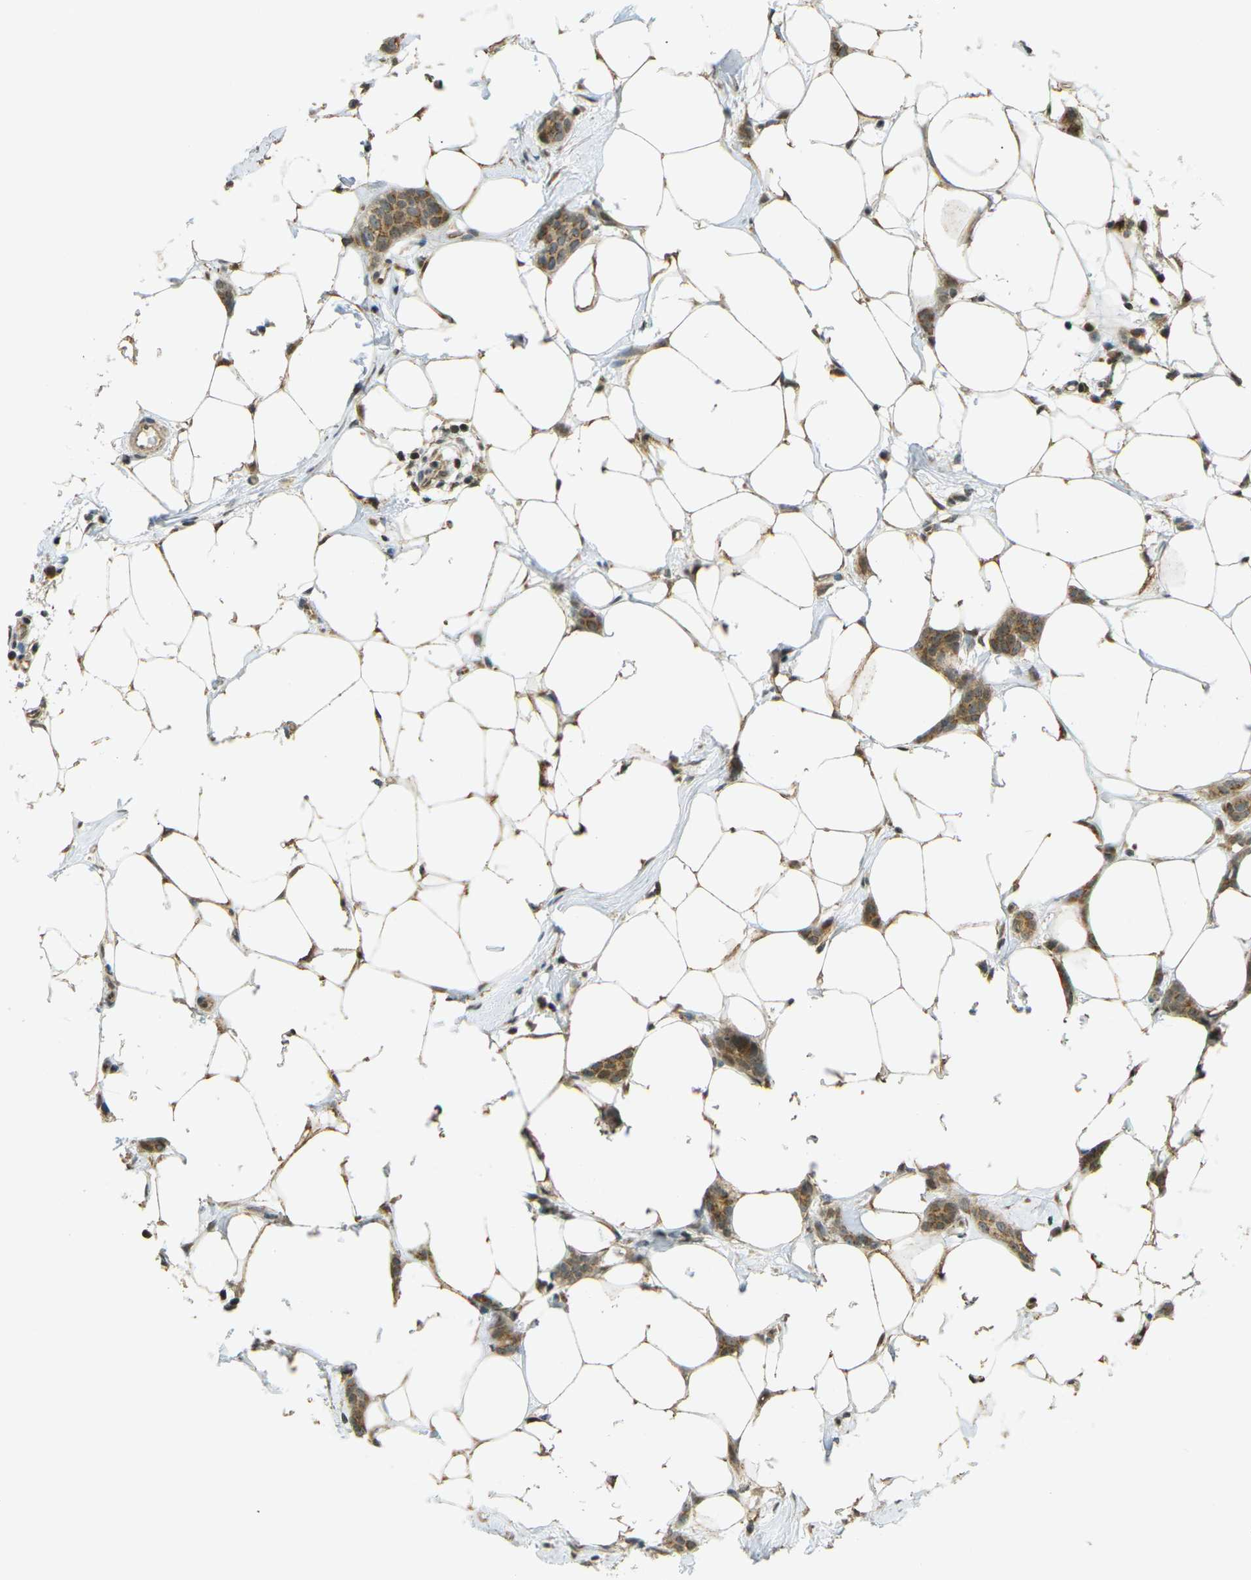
{"staining": {"intensity": "moderate", "quantity": ">75%", "location": "cytoplasmic/membranous"}, "tissue": "breast cancer", "cell_type": "Tumor cells", "image_type": "cancer", "snomed": [{"axis": "morphology", "description": "Lobular carcinoma"}, {"axis": "topography", "description": "Skin"}, {"axis": "topography", "description": "Breast"}], "caption": "Brown immunohistochemical staining in breast cancer shows moderate cytoplasmic/membranous positivity in approximately >75% of tumor cells.", "gene": "CCDC186", "patient": {"sex": "female", "age": 46}}